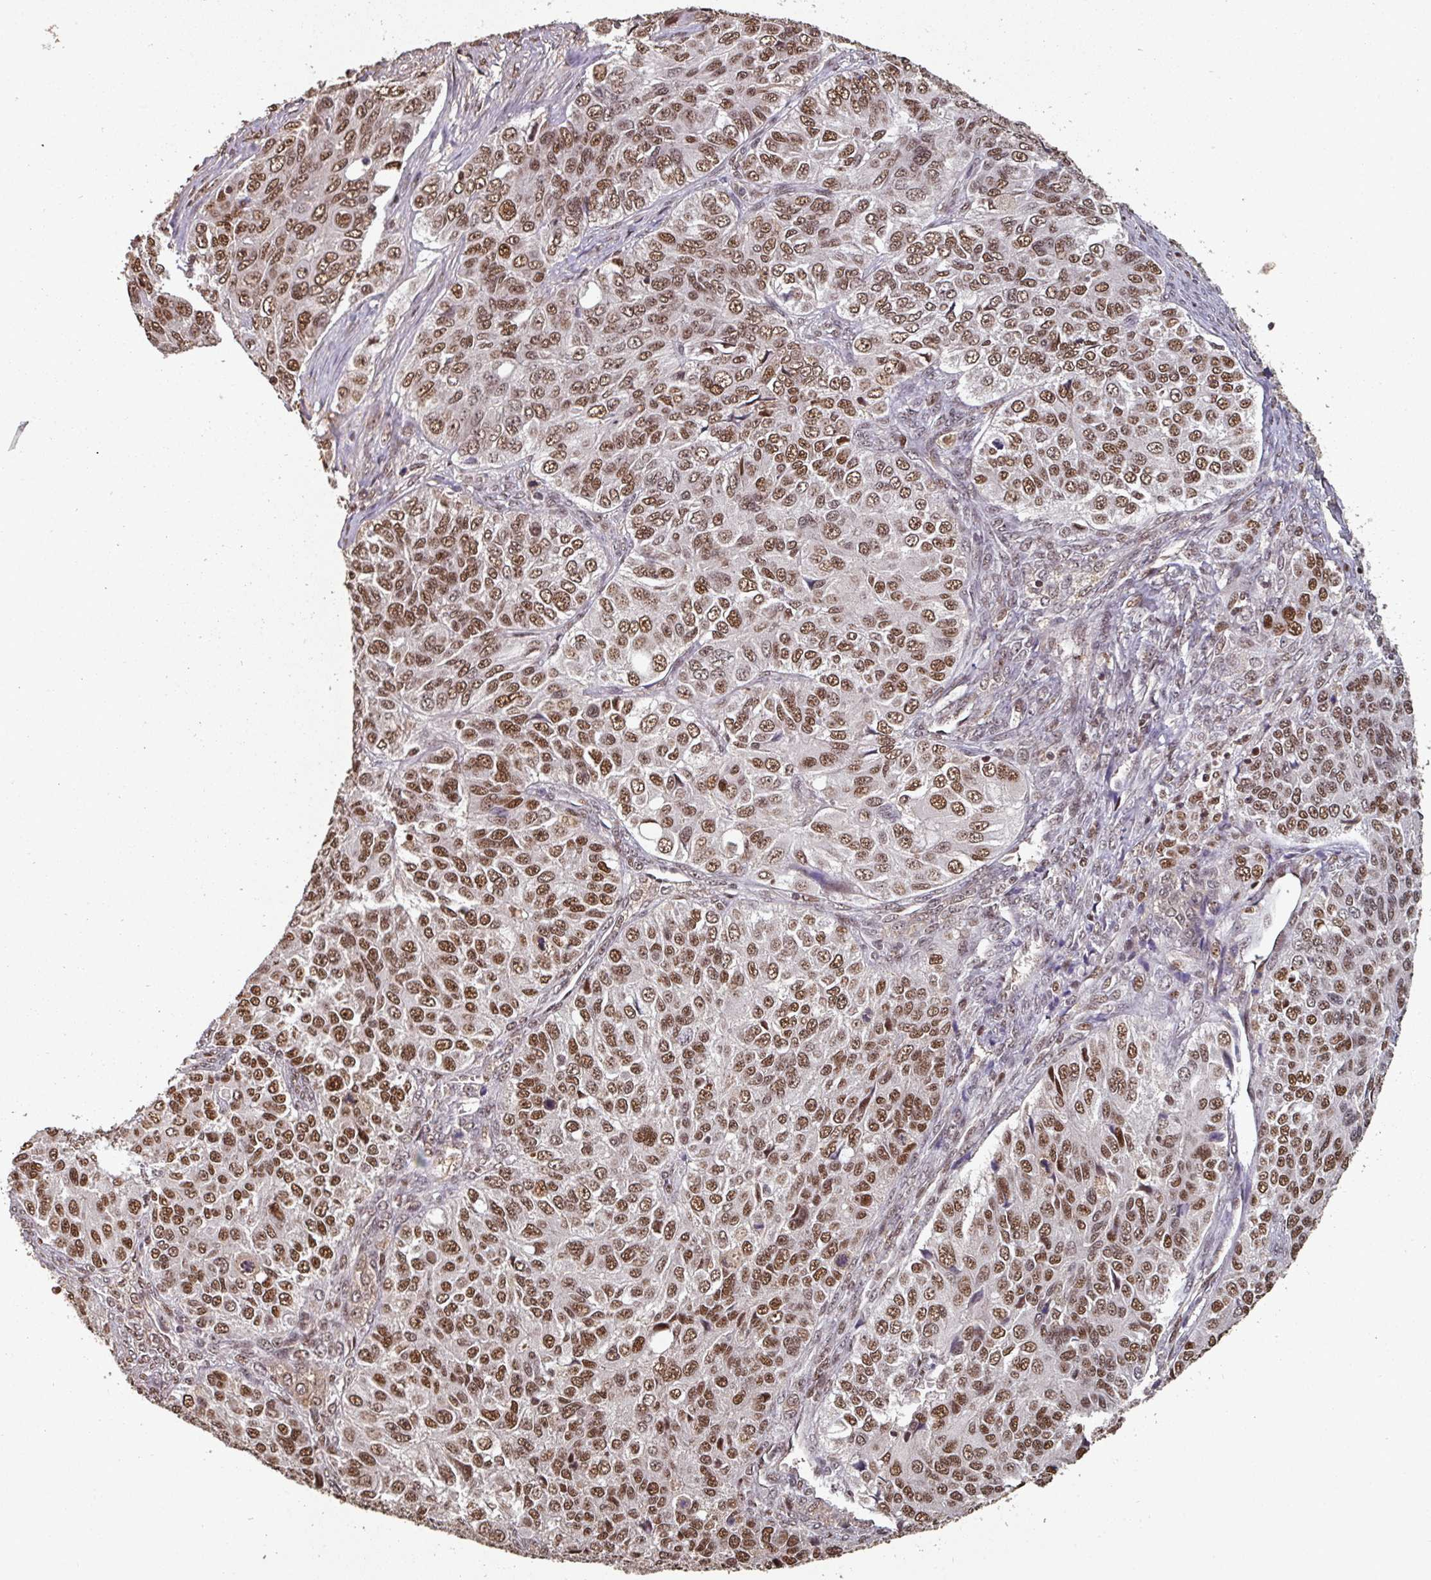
{"staining": {"intensity": "strong", "quantity": ">75%", "location": "nuclear"}, "tissue": "ovarian cancer", "cell_type": "Tumor cells", "image_type": "cancer", "snomed": [{"axis": "morphology", "description": "Carcinoma, endometroid"}, {"axis": "topography", "description": "Ovary"}], "caption": "High-magnification brightfield microscopy of ovarian cancer (endometroid carcinoma) stained with DAB (3,3'-diaminobenzidine) (brown) and counterstained with hematoxylin (blue). tumor cells exhibit strong nuclear staining is seen in about>75% of cells.", "gene": "POLD1", "patient": {"sex": "female", "age": 51}}